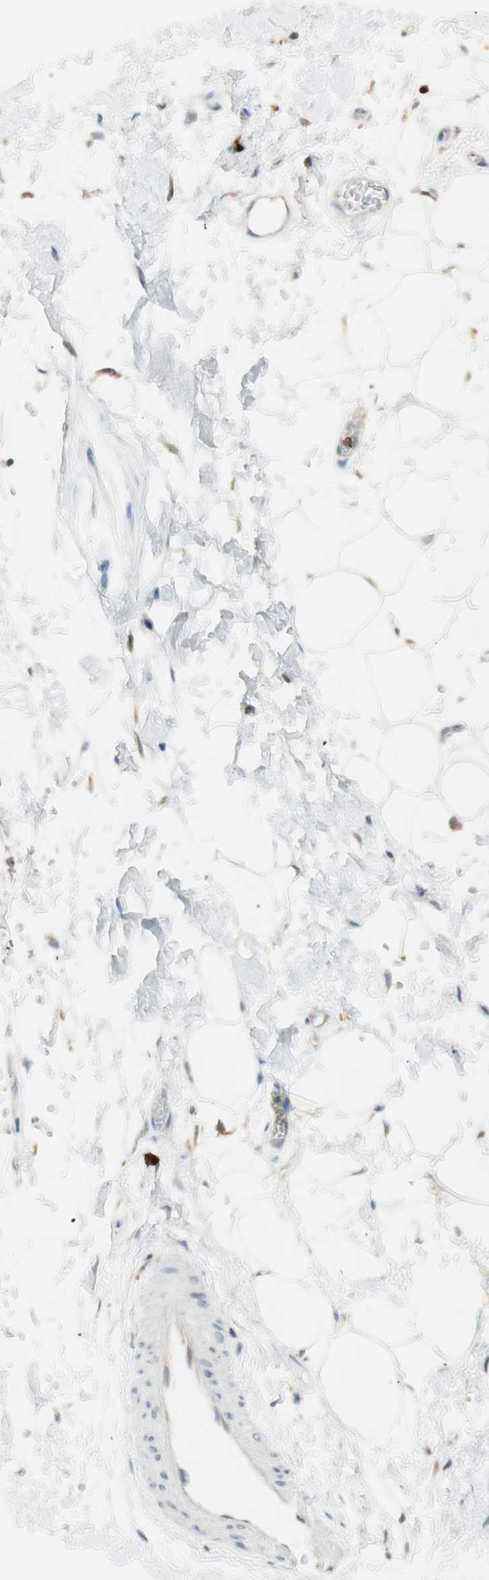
{"staining": {"intensity": "negative", "quantity": "none", "location": "none"}, "tissue": "adipose tissue", "cell_type": "Adipocytes", "image_type": "normal", "snomed": [{"axis": "morphology", "description": "Normal tissue, NOS"}, {"axis": "topography", "description": "Soft tissue"}], "caption": "Immunohistochemistry (IHC) of normal human adipose tissue displays no positivity in adipocytes. (DAB immunohistochemistry (IHC), high magnification).", "gene": "HPGD", "patient": {"sex": "male", "age": 72}}